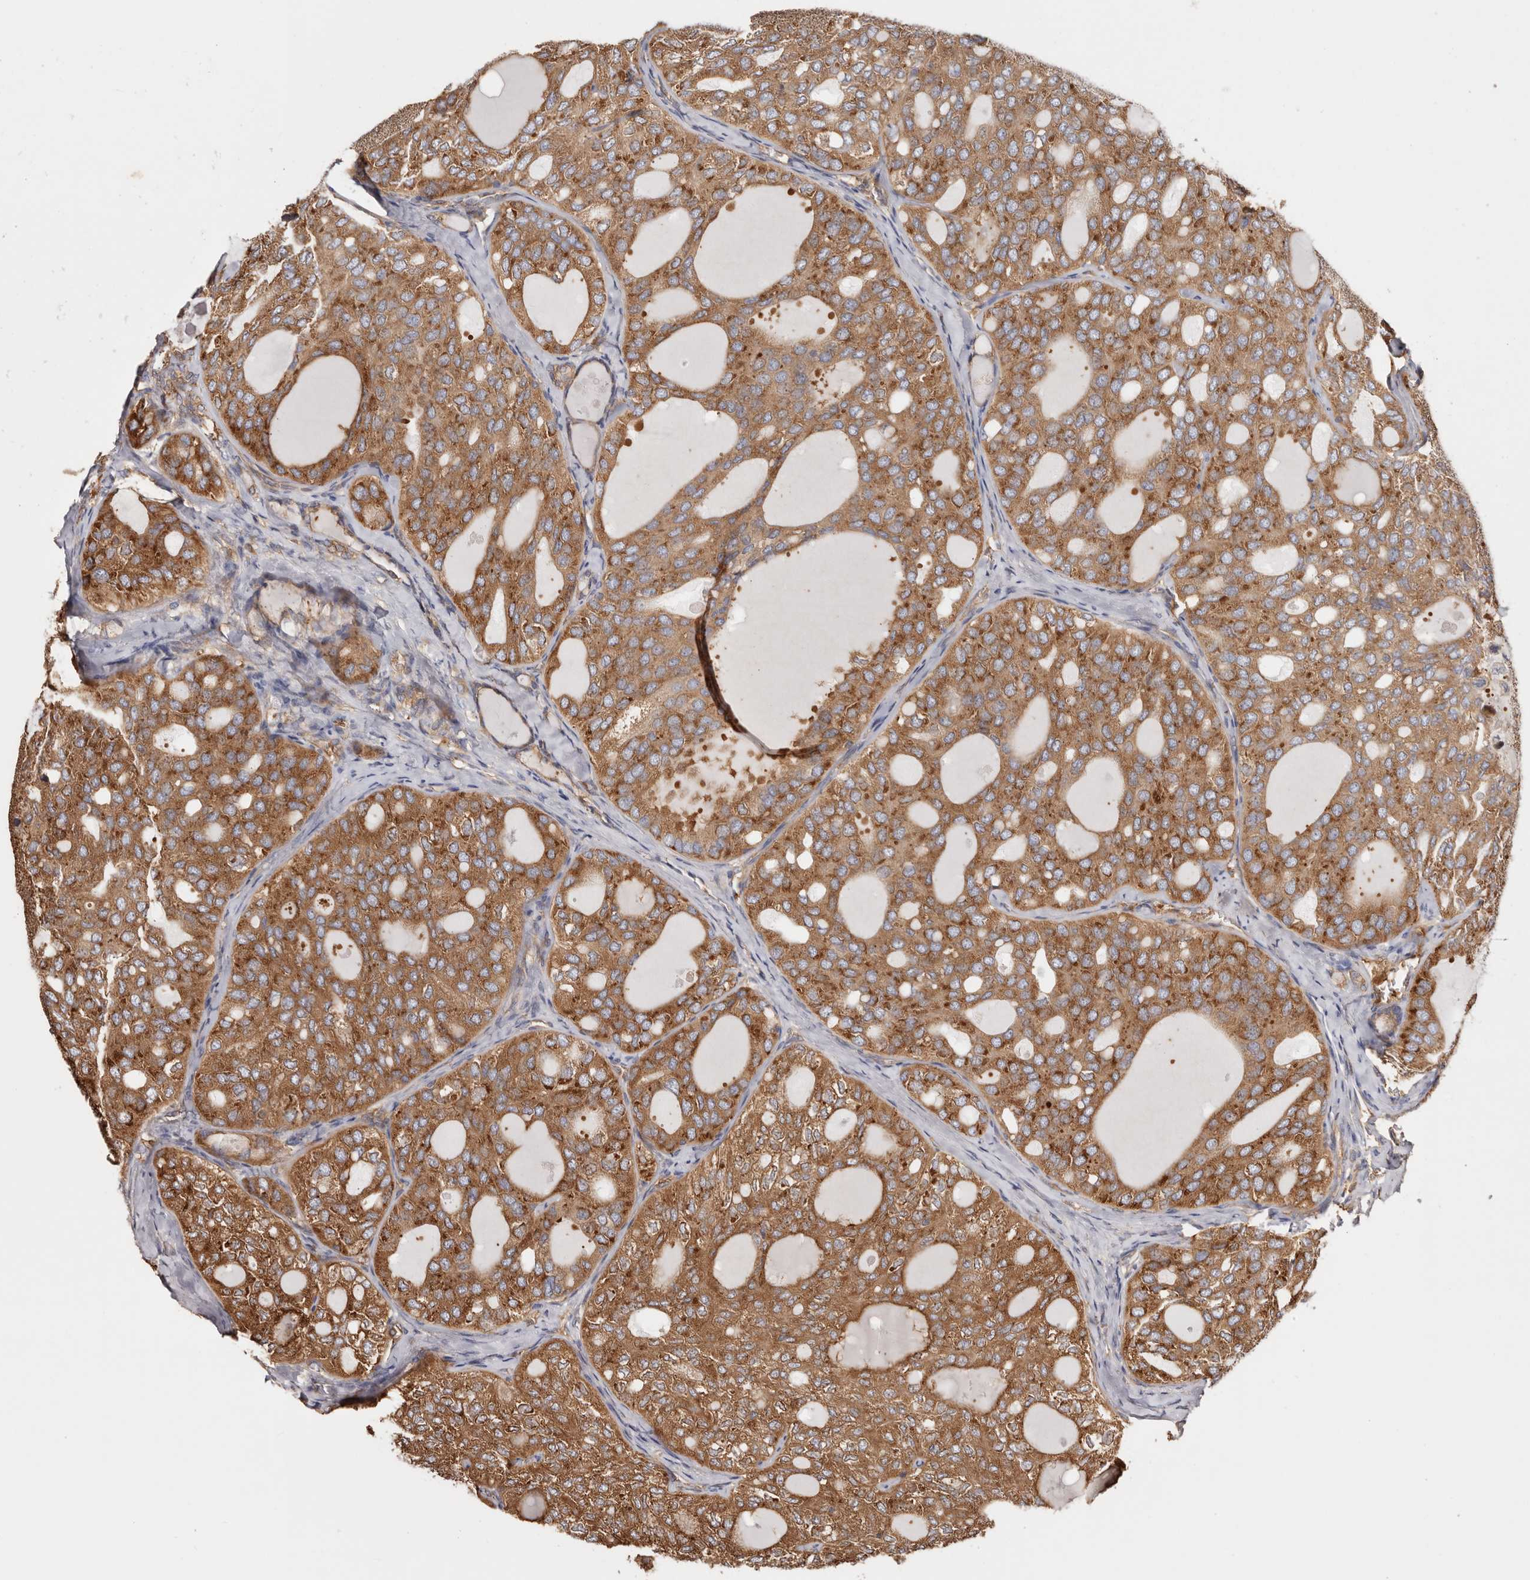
{"staining": {"intensity": "strong", "quantity": ">75%", "location": "cytoplasmic/membranous"}, "tissue": "thyroid cancer", "cell_type": "Tumor cells", "image_type": "cancer", "snomed": [{"axis": "morphology", "description": "Follicular adenoma carcinoma, NOS"}, {"axis": "topography", "description": "Thyroid gland"}], "caption": "Thyroid cancer (follicular adenoma carcinoma) was stained to show a protein in brown. There is high levels of strong cytoplasmic/membranous positivity in about >75% of tumor cells.", "gene": "EPRS1", "patient": {"sex": "male", "age": 75}}